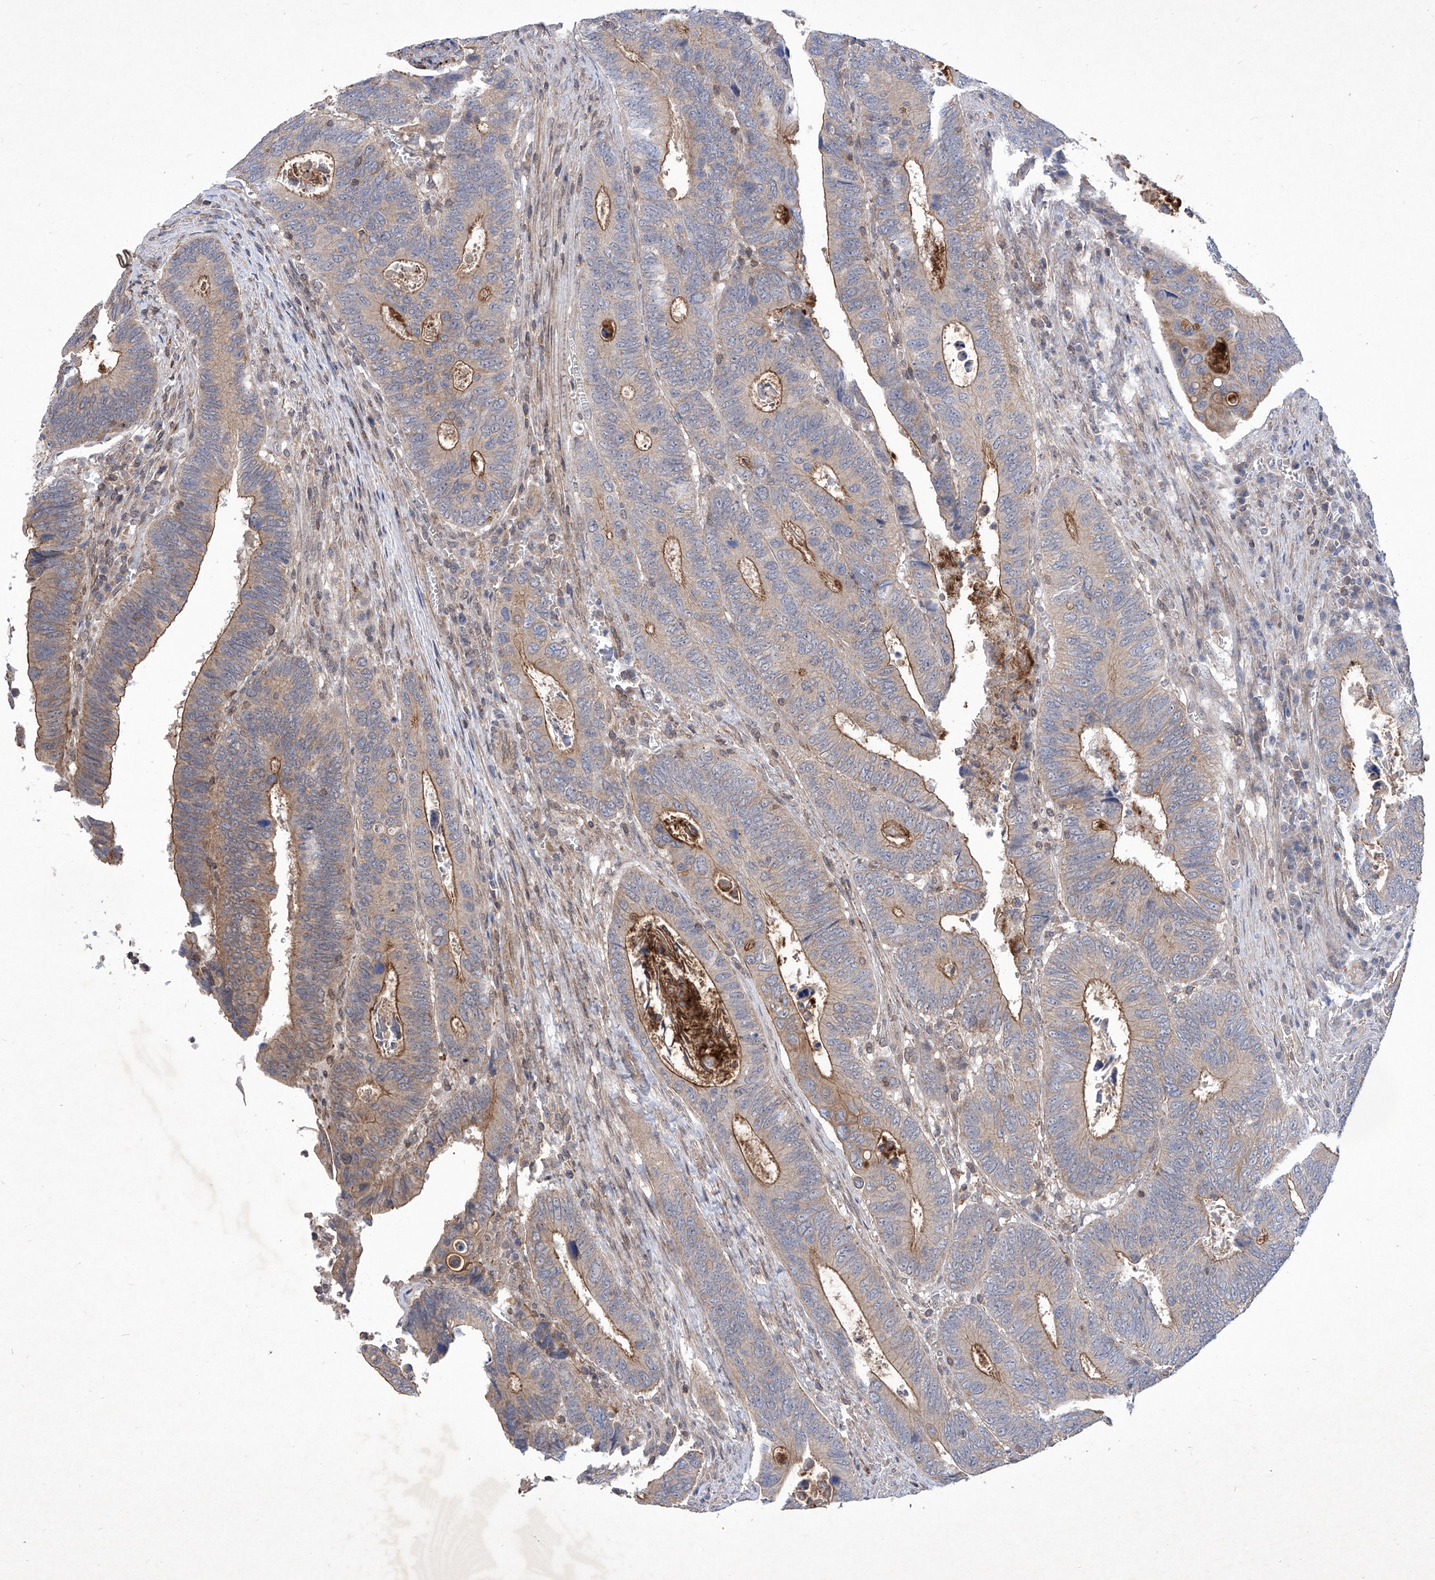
{"staining": {"intensity": "moderate", "quantity": "25%-75%", "location": "cytoplasmic/membranous"}, "tissue": "colorectal cancer", "cell_type": "Tumor cells", "image_type": "cancer", "snomed": [{"axis": "morphology", "description": "Adenocarcinoma, NOS"}, {"axis": "topography", "description": "Colon"}], "caption": "A brown stain labels moderate cytoplasmic/membranous positivity of a protein in colorectal cancer (adenocarcinoma) tumor cells. (Brightfield microscopy of DAB IHC at high magnification).", "gene": "KIFC2", "patient": {"sex": "male", "age": 72}}